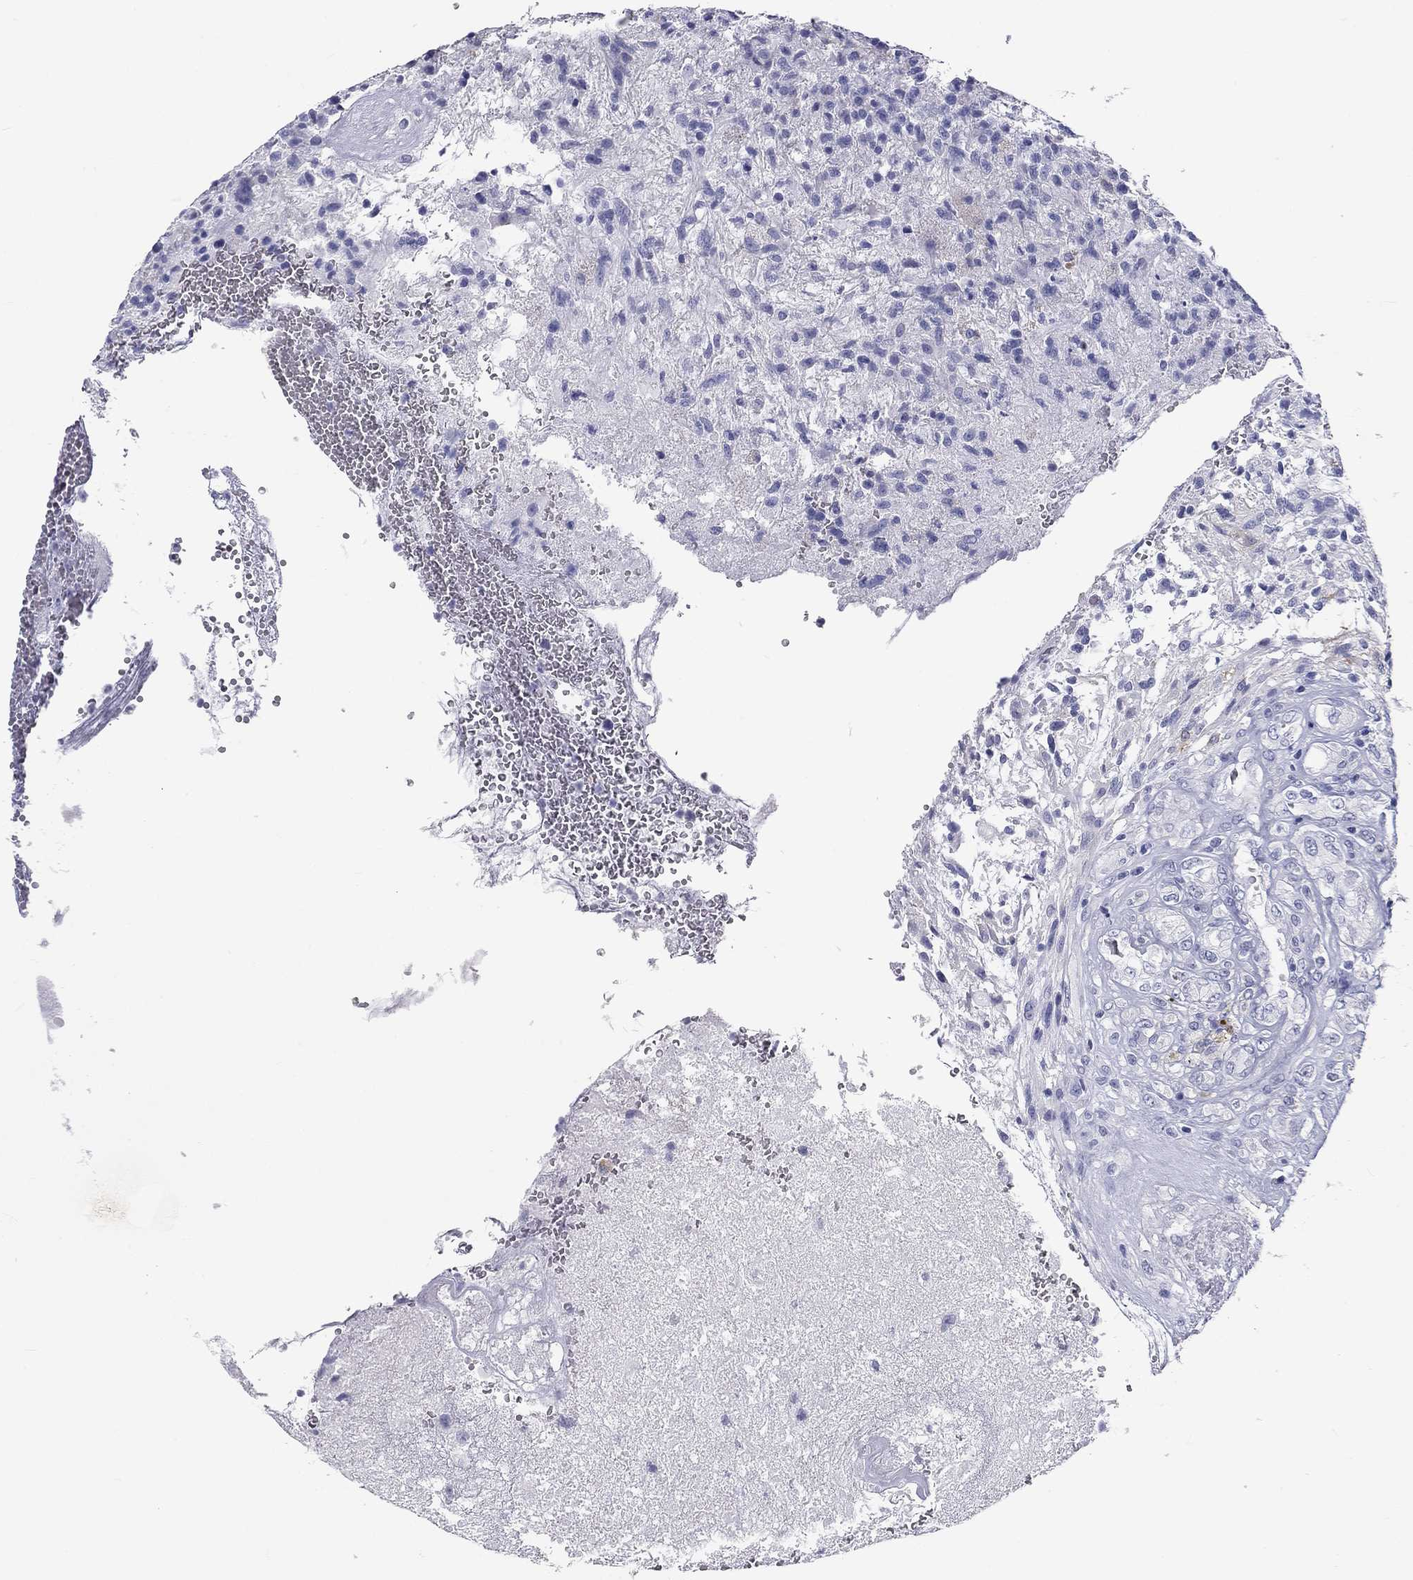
{"staining": {"intensity": "negative", "quantity": "none", "location": "none"}, "tissue": "glioma", "cell_type": "Tumor cells", "image_type": "cancer", "snomed": [{"axis": "morphology", "description": "Glioma, malignant, High grade"}, {"axis": "topography", "description": "Brain"}], "caption": "A high-resolution image shows immunohistochemistry staining of glioma, which shows no significant positivity in tumor cells.", "gene": "DNALI1", "patient": {"sex": "male", "age": 56}}